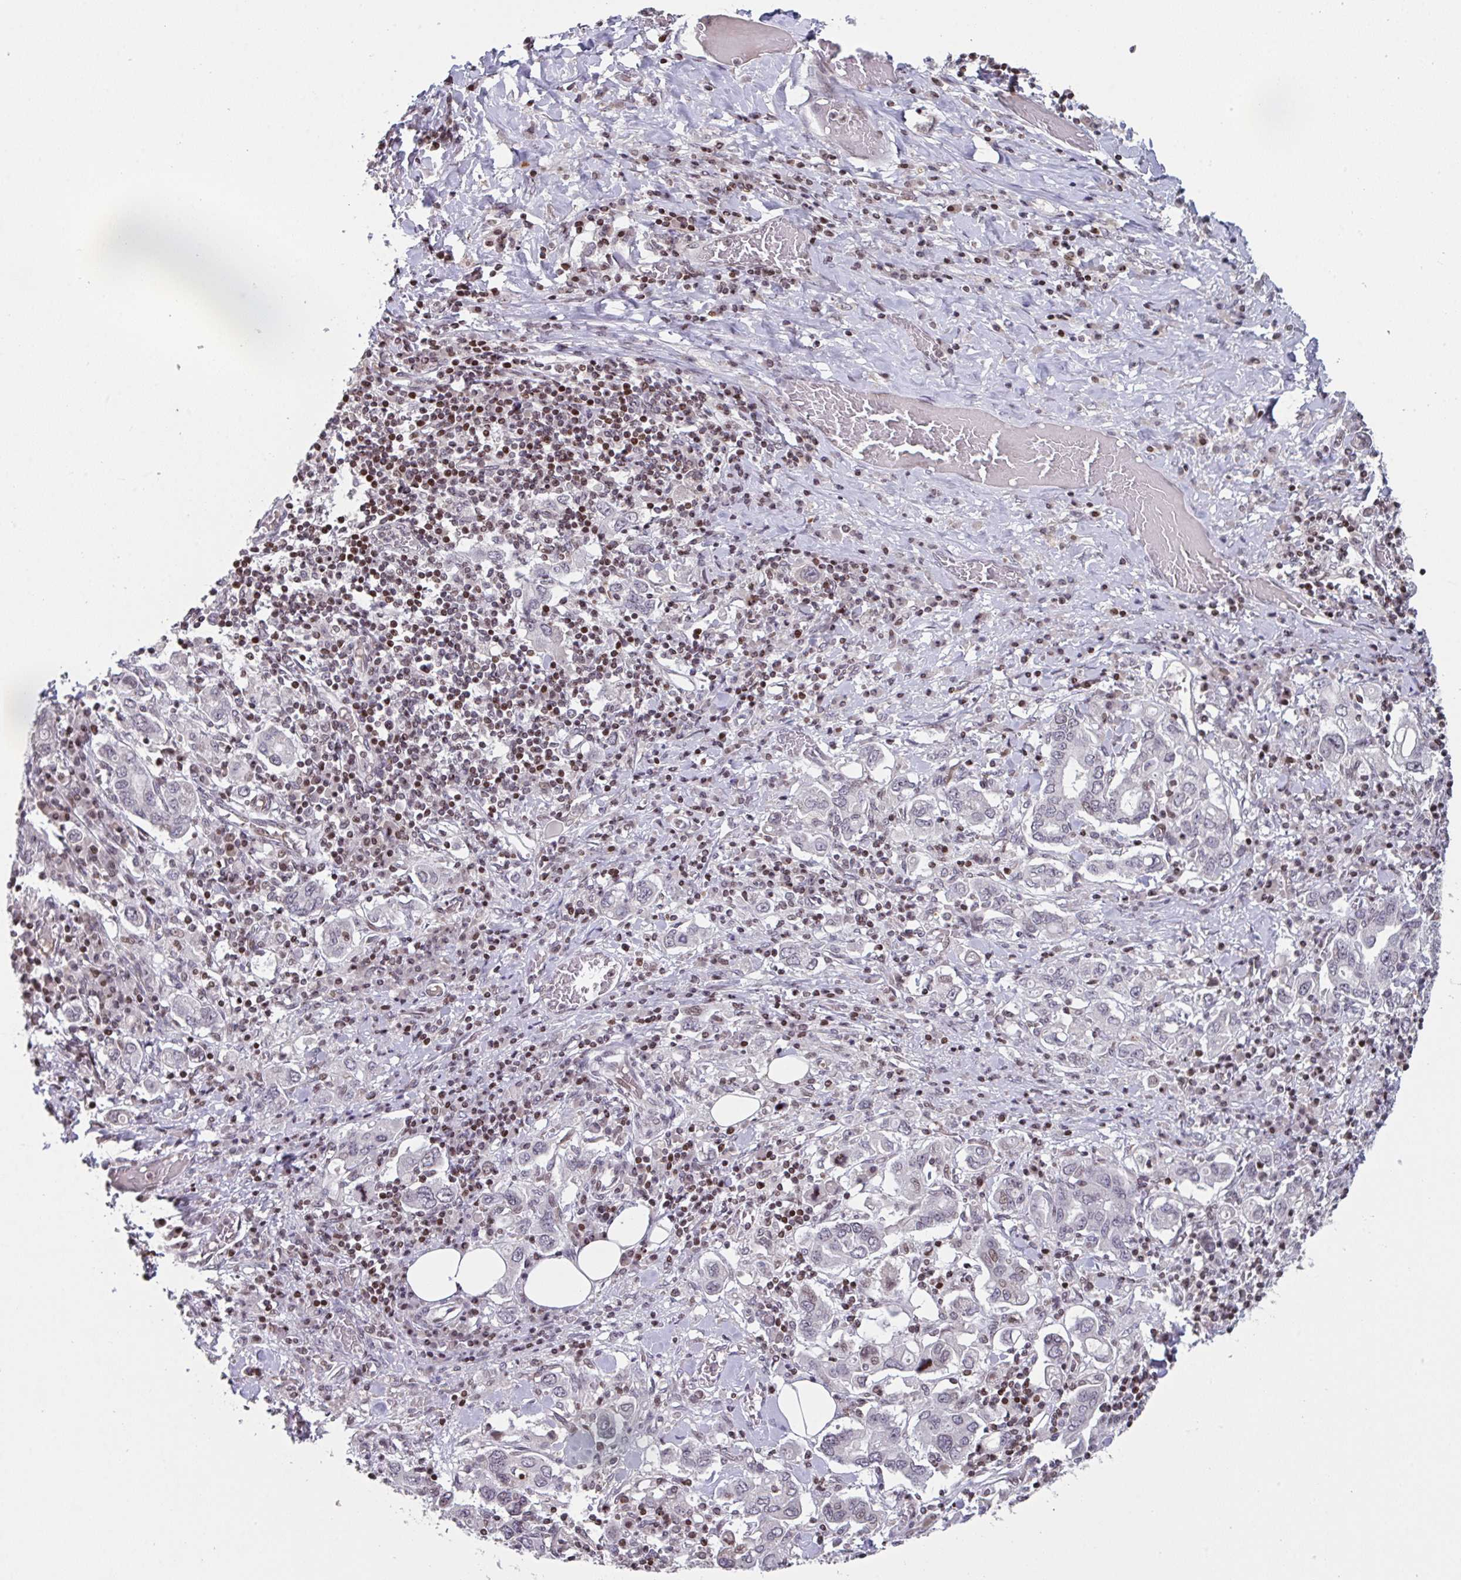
{"staining": {"intensity": "negative", "quantity": "none", "location": "none"}, "tissue": "stomach cancer", "cell_type": "Tumor cells", "image_type": "cancer", "snomed": [{"axis": "morphology", "description": "Adenocarcinoma, NOS"}, {"axis": "topography", "description": "Stomach, upper"}, {"axis": "topography", "description": "Stomach"}], "caption": "Tumor cells show no significant positivity in stomach adenocarcinoma.", "gene": "PCDHB8", "patient": {"sex": "male", "age": 62}}